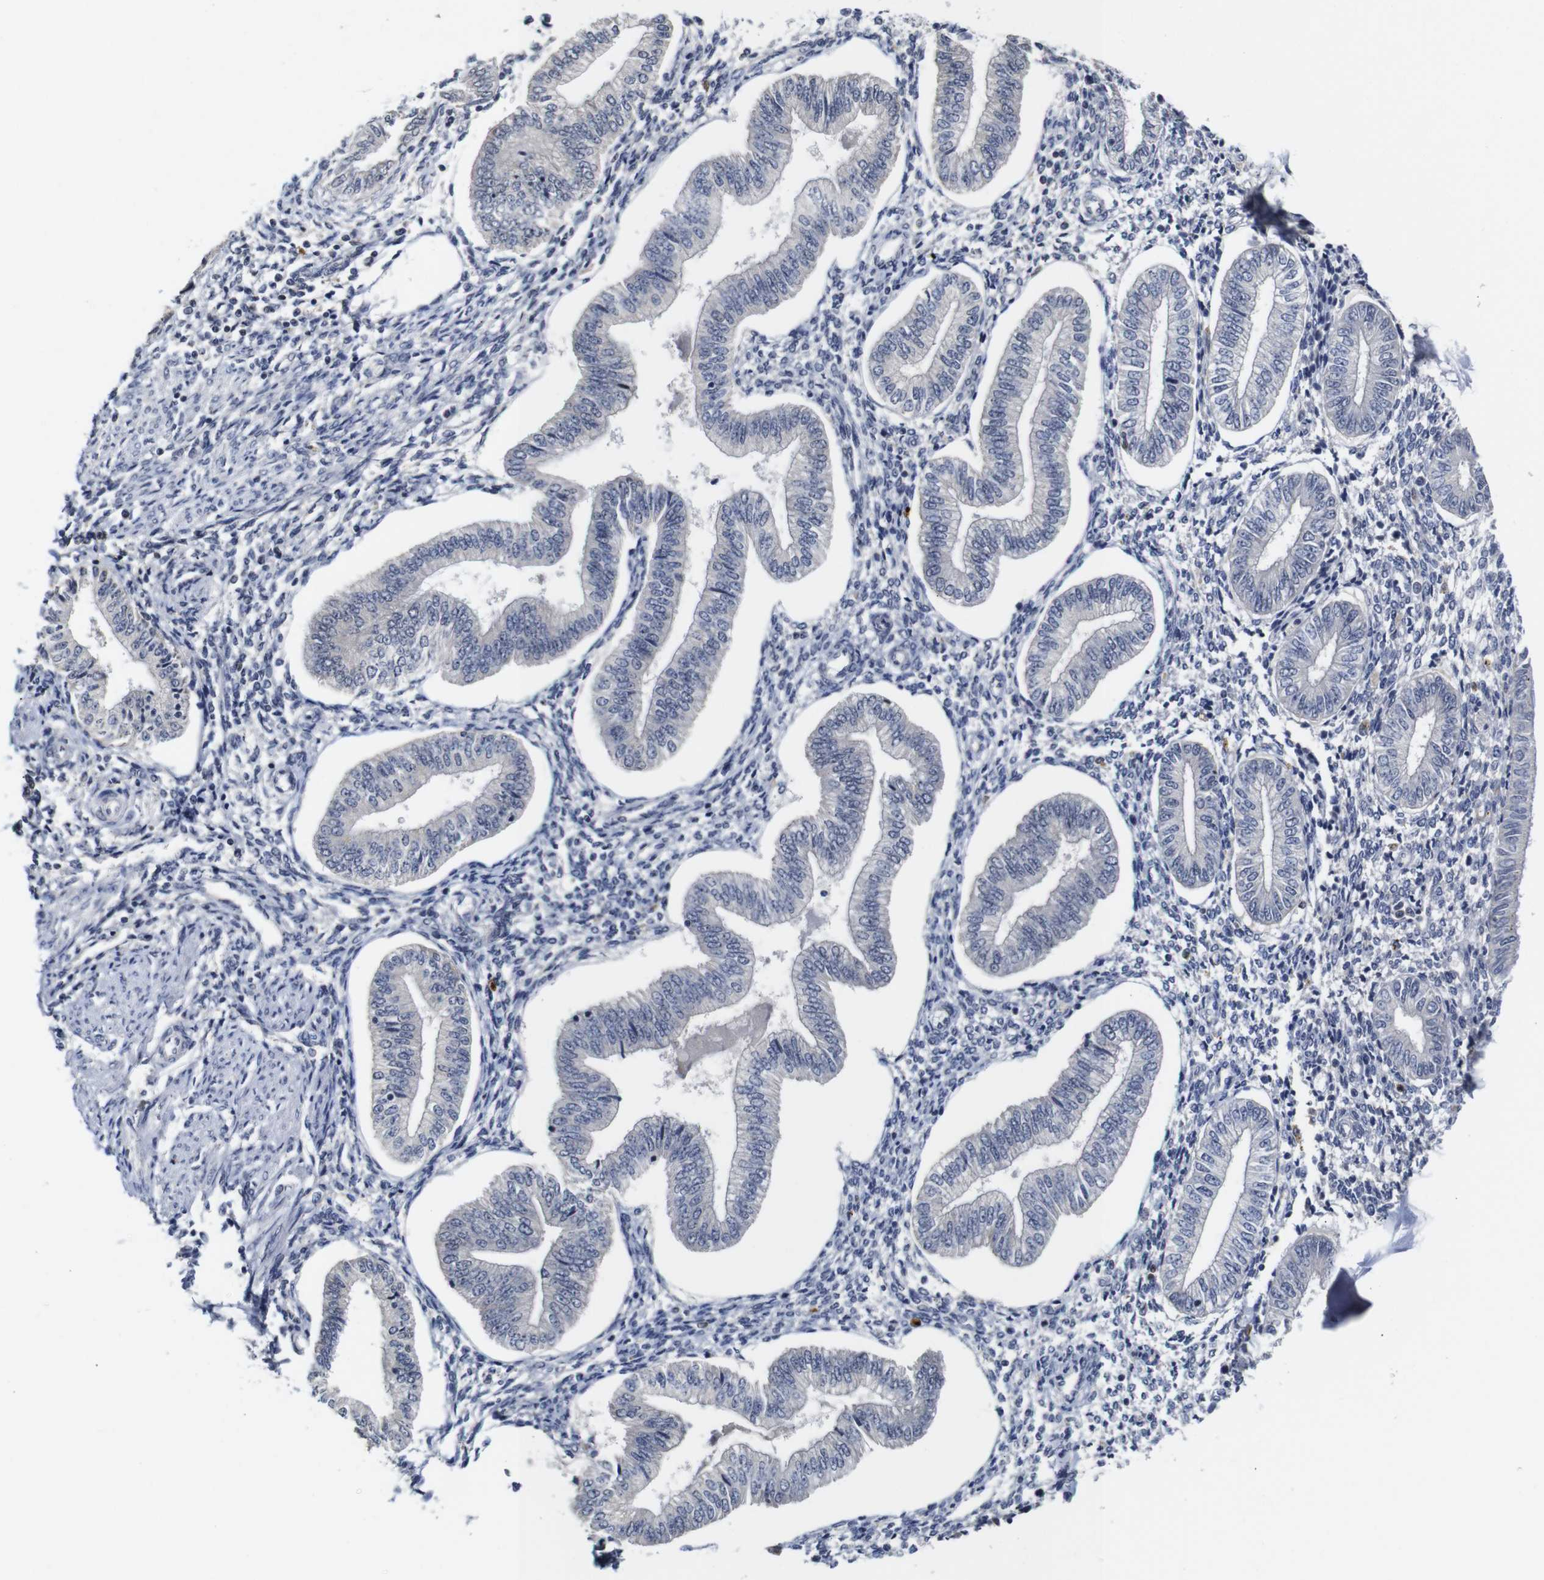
{"staining": {"intensity": "negative", "quantity": "none", "location": "none"}, "tissue": "endometrium", "cell_type": "Cells in endometrial stroma", "image_type": "normal", "snomed": [{"axis": "morphology", "description": "Normal tissue, NOS"}, {"axis": "topography", "description": "Endometrium"}], "caption": "Cells in endometrial stroma show no significant expression in unremarkable endometrium.", "gene": "NTRK3", "patient": {"sex": "female", "age": 50}}